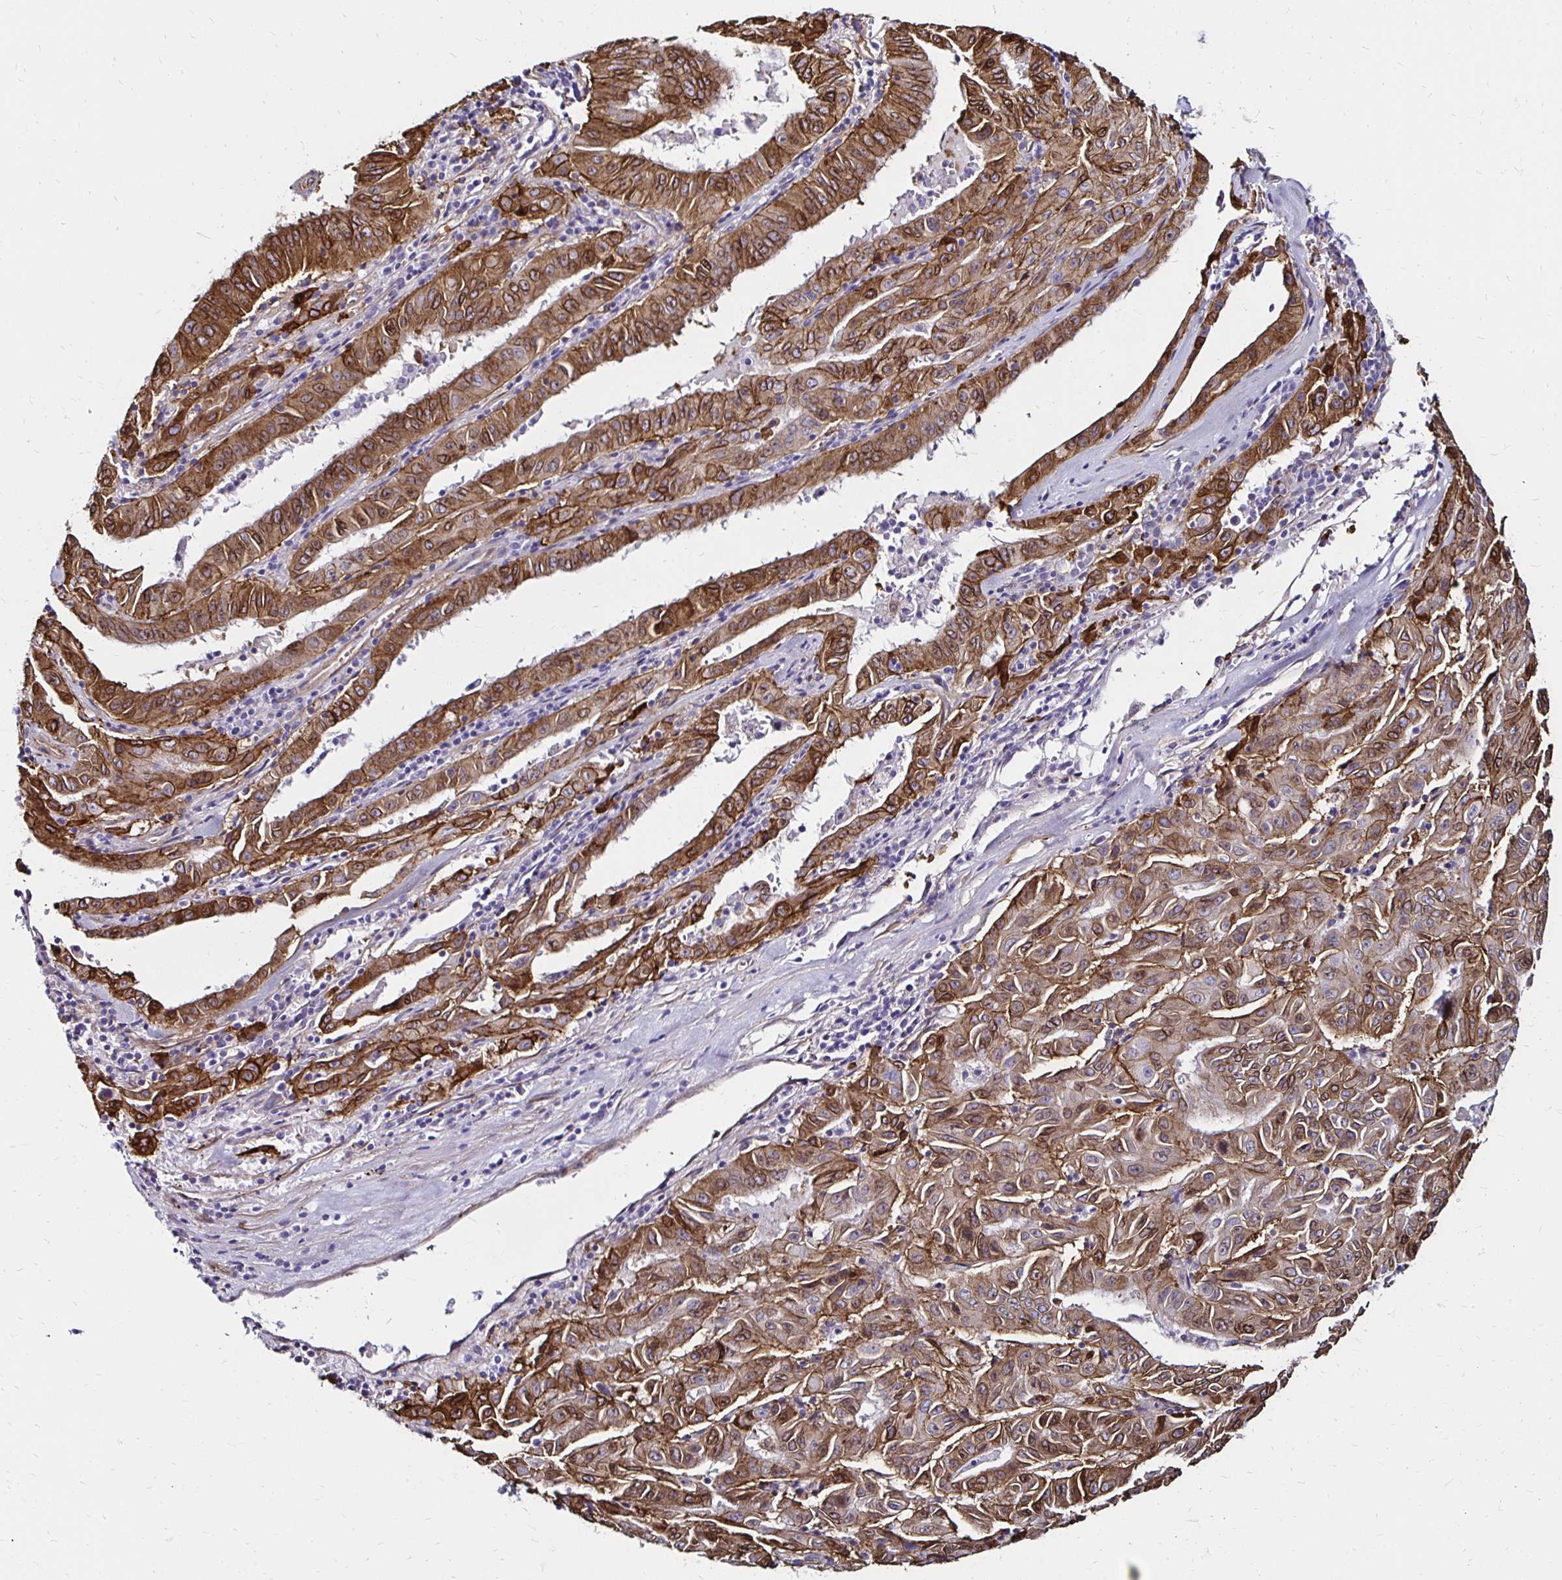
{"staining": {"intensity": "moderate", "quantity": ">75%", "location": "cytoplasmic/membranous,nuclear"}, "tissue": "pancreatic cancer", "cell_type": "Tumor cells", "image_type": "cancer", "snomed": [{"axis": "morphology", "description": "Adenocarcinoma, NOS"}, {"axis": "topography", "description": "Pancreas"}], "caption": "IHC of human pancreatic adenocarcinoma shows medium levels of moderate cytoplasmic/membranous and nuclear staining in about >75% of tumor cells. The protein is stained brown, and the nuclei are stained in blue (DAB (3,3'-diaminobenzidine) IHC with brightfield microscopy, high magnification).", "gene": "ITGB1", "patient": {"sex": "male", "age": 63}}